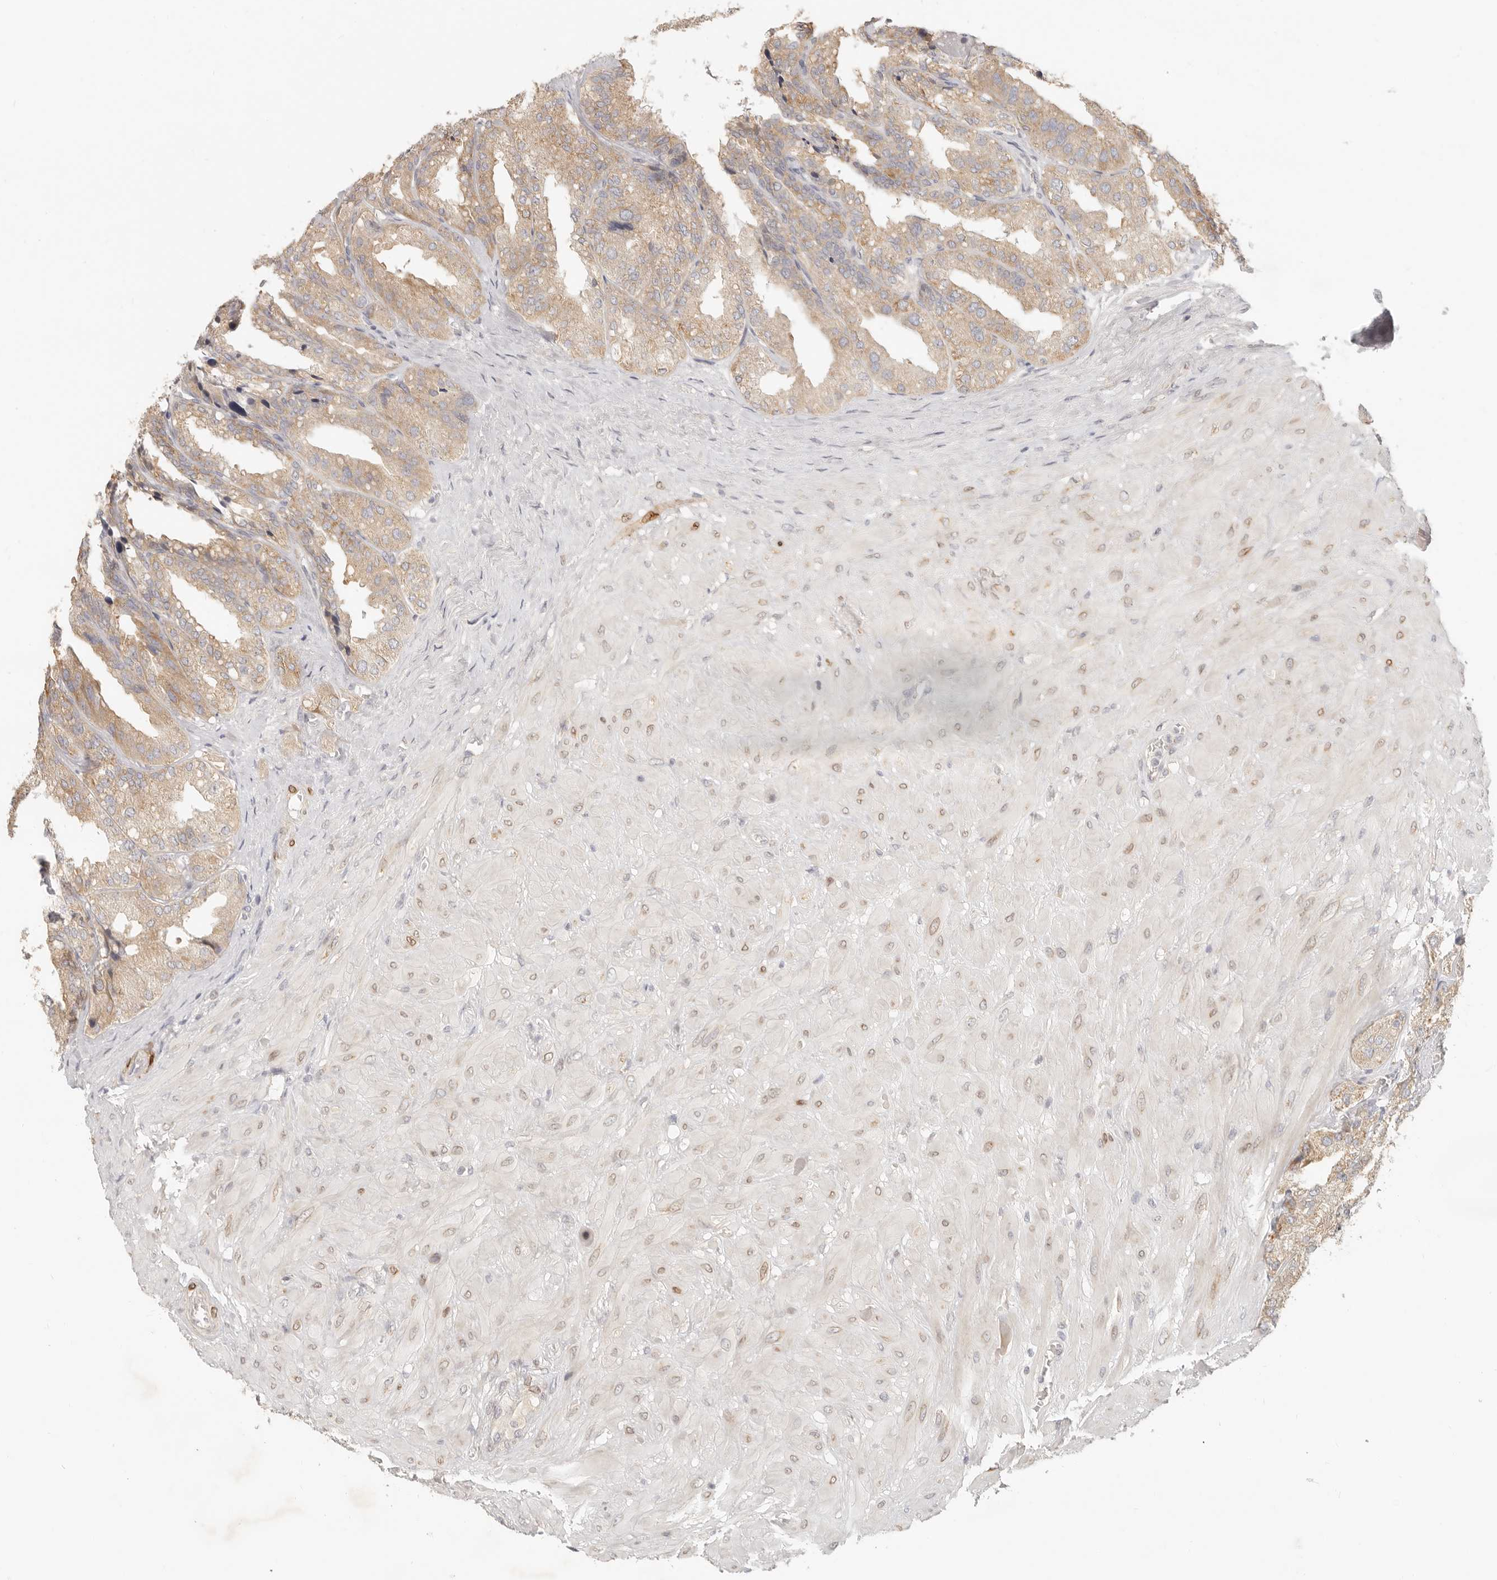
{"staining": {"intensity": "moderate", "quantity": ">75%", "location": "cytoplasmic/membranous"}, "tissue": "seminal vesicle", "cell_type": "Glandular cells", "image_type": "normal", "snomed": [{"axis": "morphology", "description": "Normal tissue, NOS"}, {"axis": "topography", "description": "Prostate"}, {"axis": "topography", "description": "Seminal veicle"}], "caption": "The photomicrograph shows staining of unremarkable seminal vesicle, revealing moderate cytoplasmic/membranous protein expression (brown color) within glandular cells.", "gene": "PABPC4", "patient": {"sex": "male", "age": 51}}